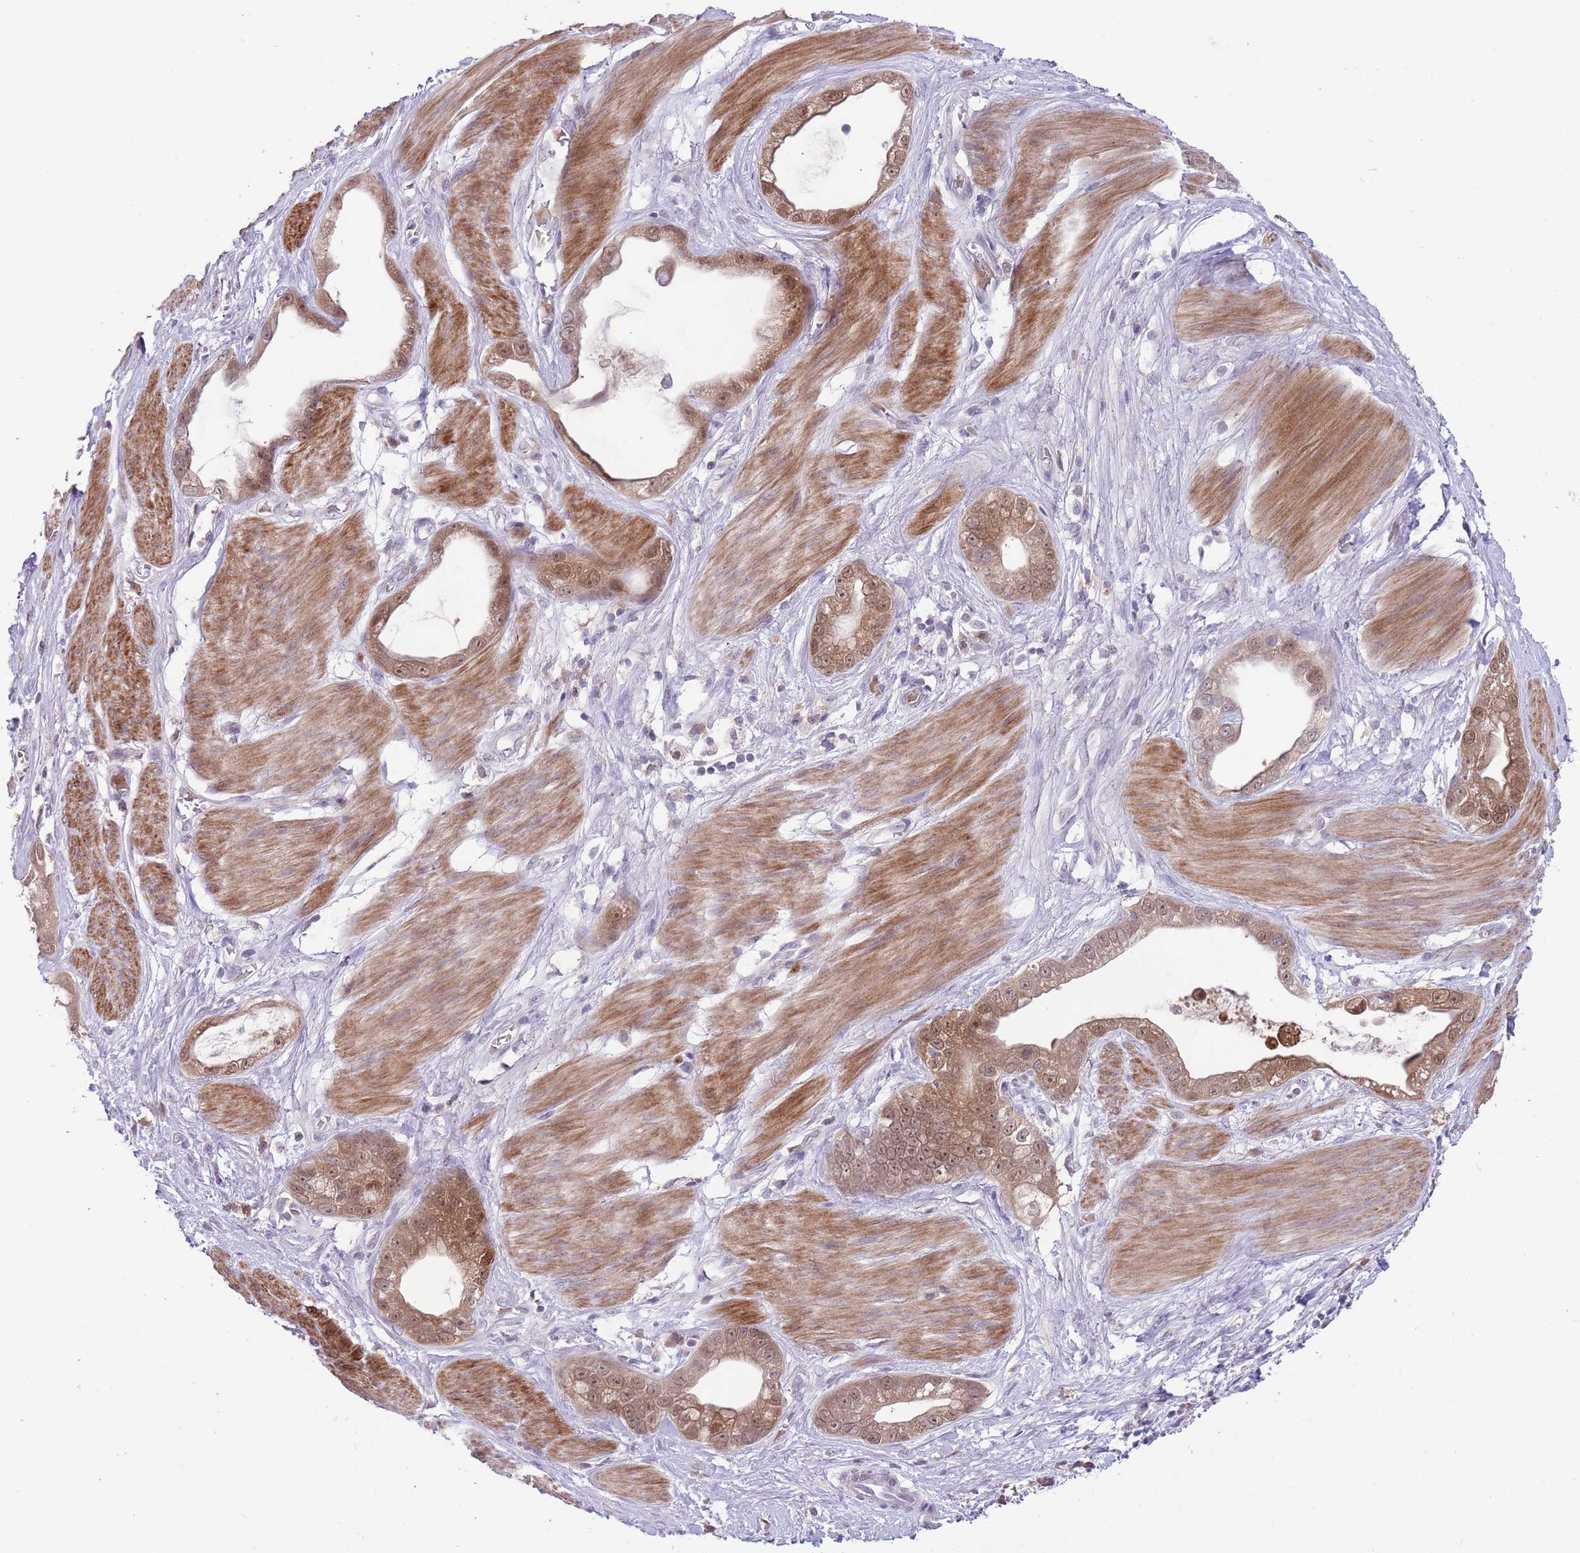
{"staining": {"intensity": "moderate", "quantity": ">75%", "location": "cytoplasmic/membranous,nuclear"}, "tissue": "stomach cancer", "cell_type": "Tumor cells", "image_type": "cancer", "snomed": [{"axis": "morphology", "description": "Adenocarcinoma, NOS"}, {"axis": "topography", "description": "Stomach"}], "caption": "Human stomach adenocarcinoma stained with a brown dye exhibits moderate cytoplasmic/membranous and nuclear positive expression in about >75% of tumor cells.", "gene": "GALK2", "patient": {"sex": "male", "age": 55}}